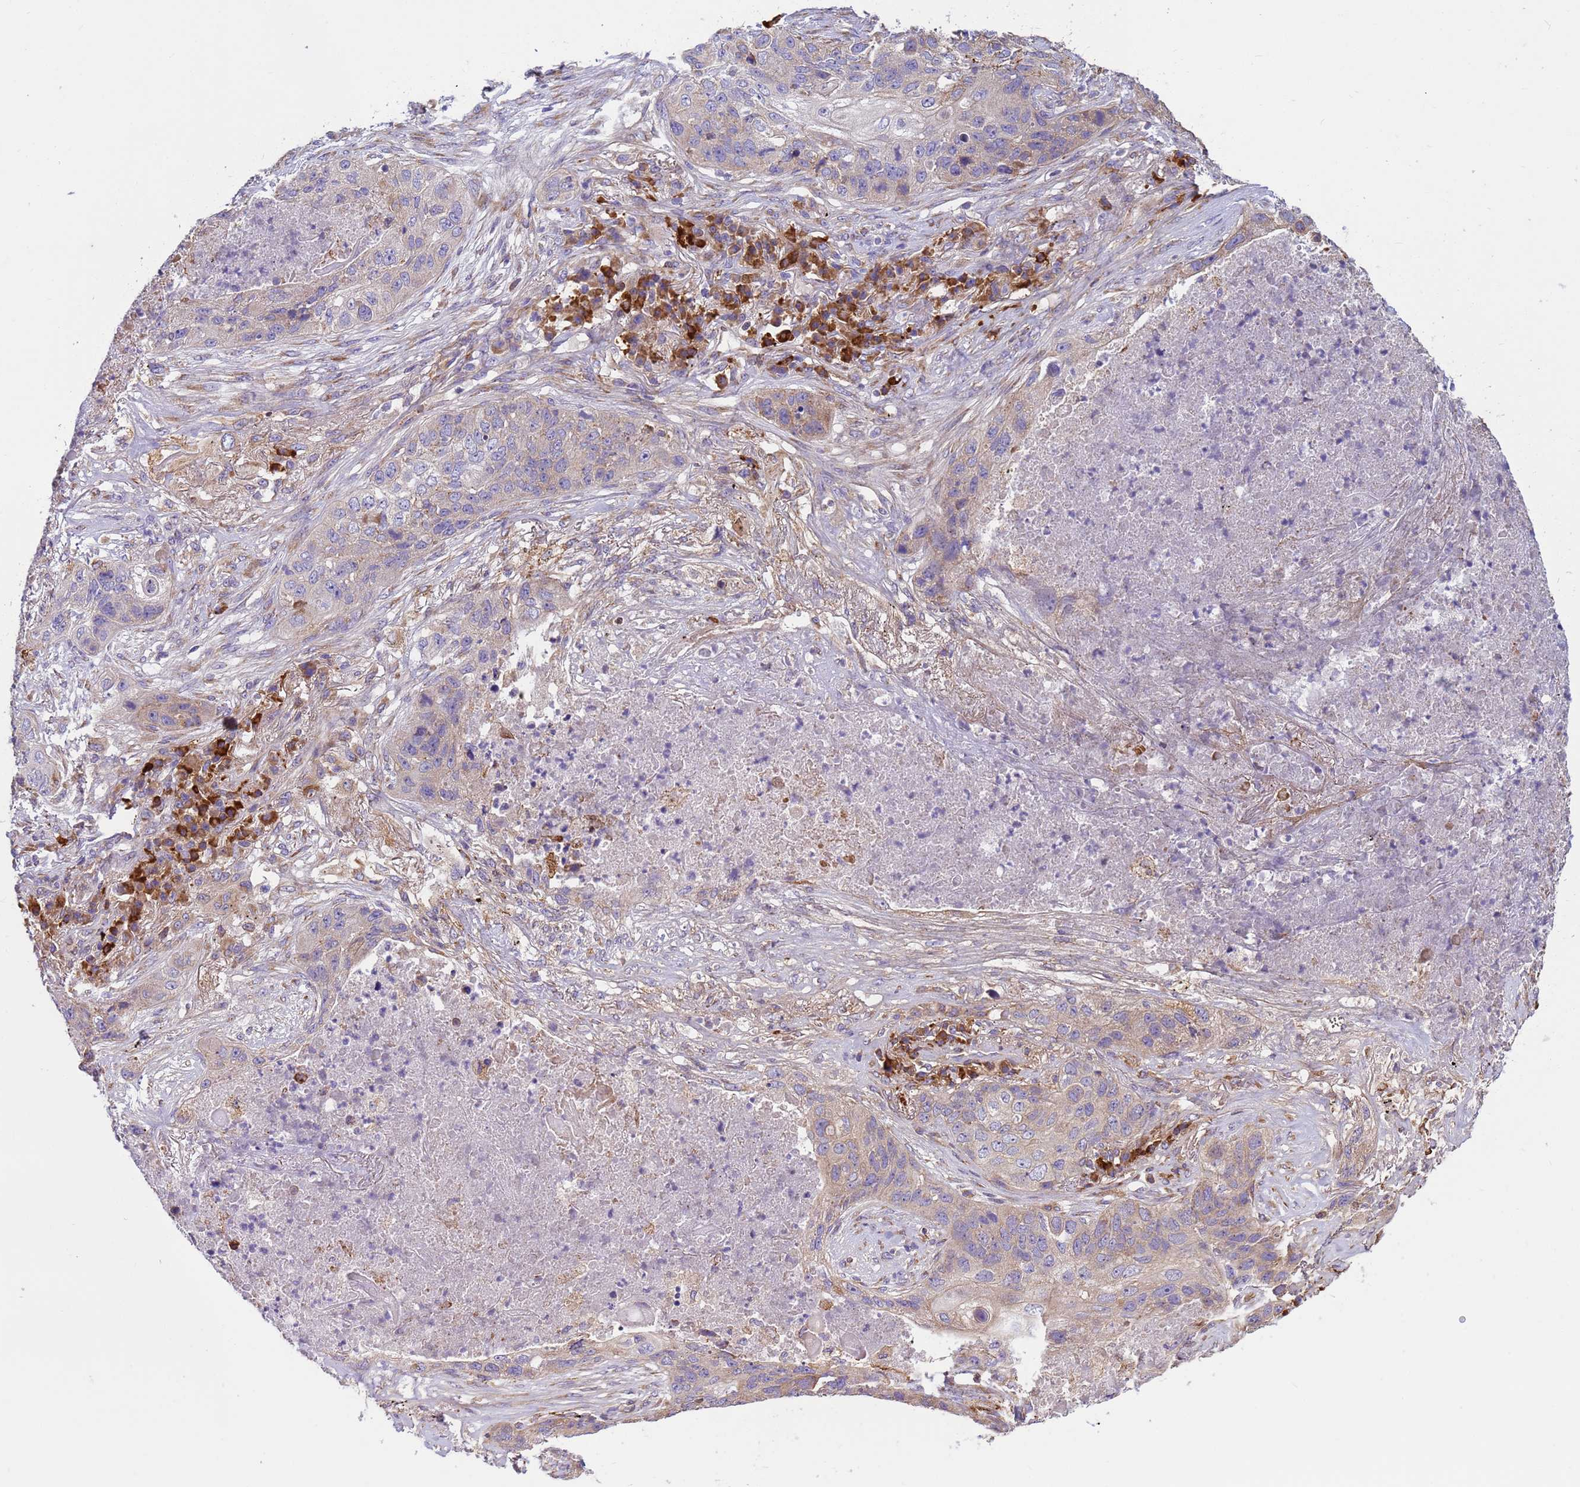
{"staining": {"intensity": "weak", "quantity": "<25%", "location": "cytoplasmic/membranous"}, "tissue": "lung cancer", "cell_type": "Tumor cells", "image_type": "cancer", "snomed": [{"axis": "morphology", "description": "Squamous cell carcinoma, NOS"}, {"axis": "topography", "description": "Lung"}], "caption": "Tumor cells show no significant staining in lung squamous cell carcinoma.", "gene": "THAP5", "patient": {"sex": "female", "age": 63}}